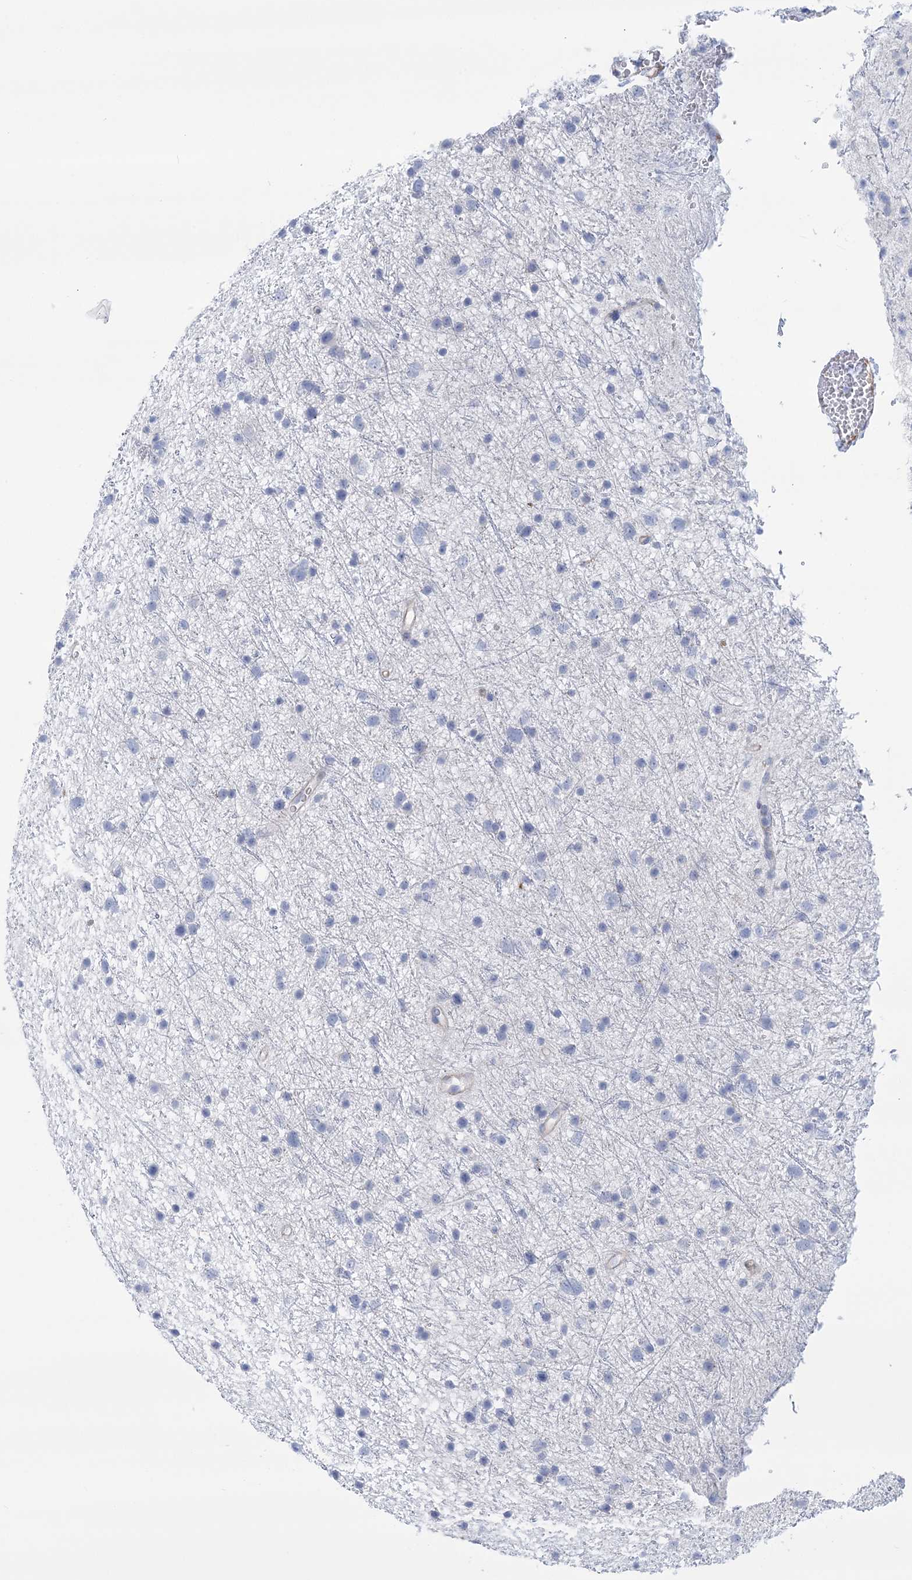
{"staining": {"intensity": "negative", "quantity": "none", "location": "none"}, "tissue": "glioma", "cell_type": "Tumor cells", "image_type": "cancer", "snomed": [{"axis": "morphology", "description": "Glioma, malignant, Low grade"}, {"axis": "topography", "description": "Cerebral cortex"}], "caption": "A histopathology image of low-grade glioma (malignant) stained for a protein displays no brown staining in tumor cells.", "gene": "C11orf21", "patient": {"sex": "female", "age": 39}}